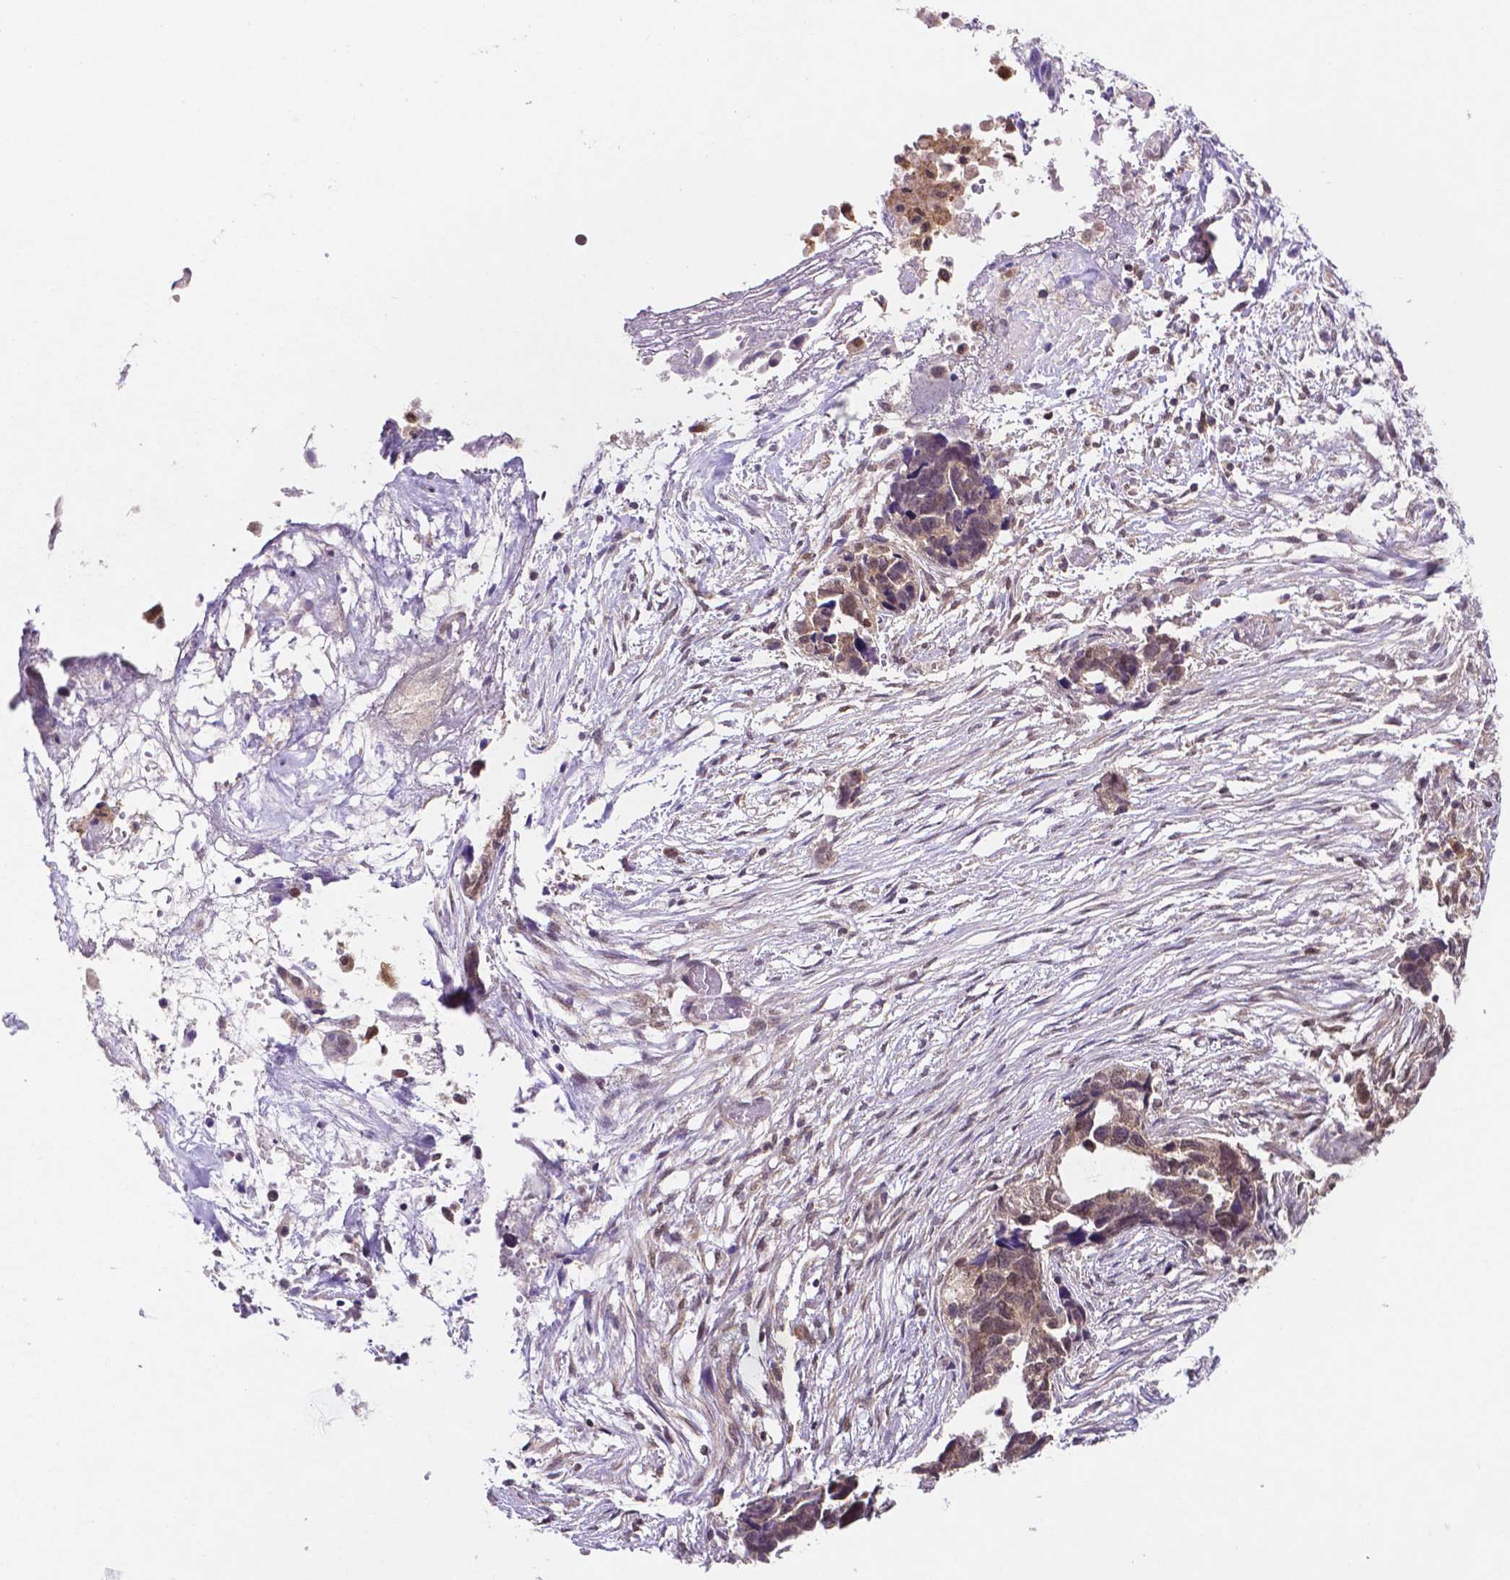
{"staining": {"intensity": "weak", "quantity": "25%-75%", "location": "cytoplasmic/membranous,nuclear"}, "tissue": "ovarian cancer", "cell_type": "Tumor cells", "image_type": "cancer", "snomed": [{"axis": "morphology", "description": "Cystadenocarcinoma, serous, NOS"}, {"axis": "topography", "description": "Ovary"}], "caption": "The immunohistochemical stain highlights weak cytoplasmic/membranous and nuclear staining in tumor cells of ovarian cancer tissue.", "gene": "UBE2L6", "patient": {"sex": "female", "age": 69}}